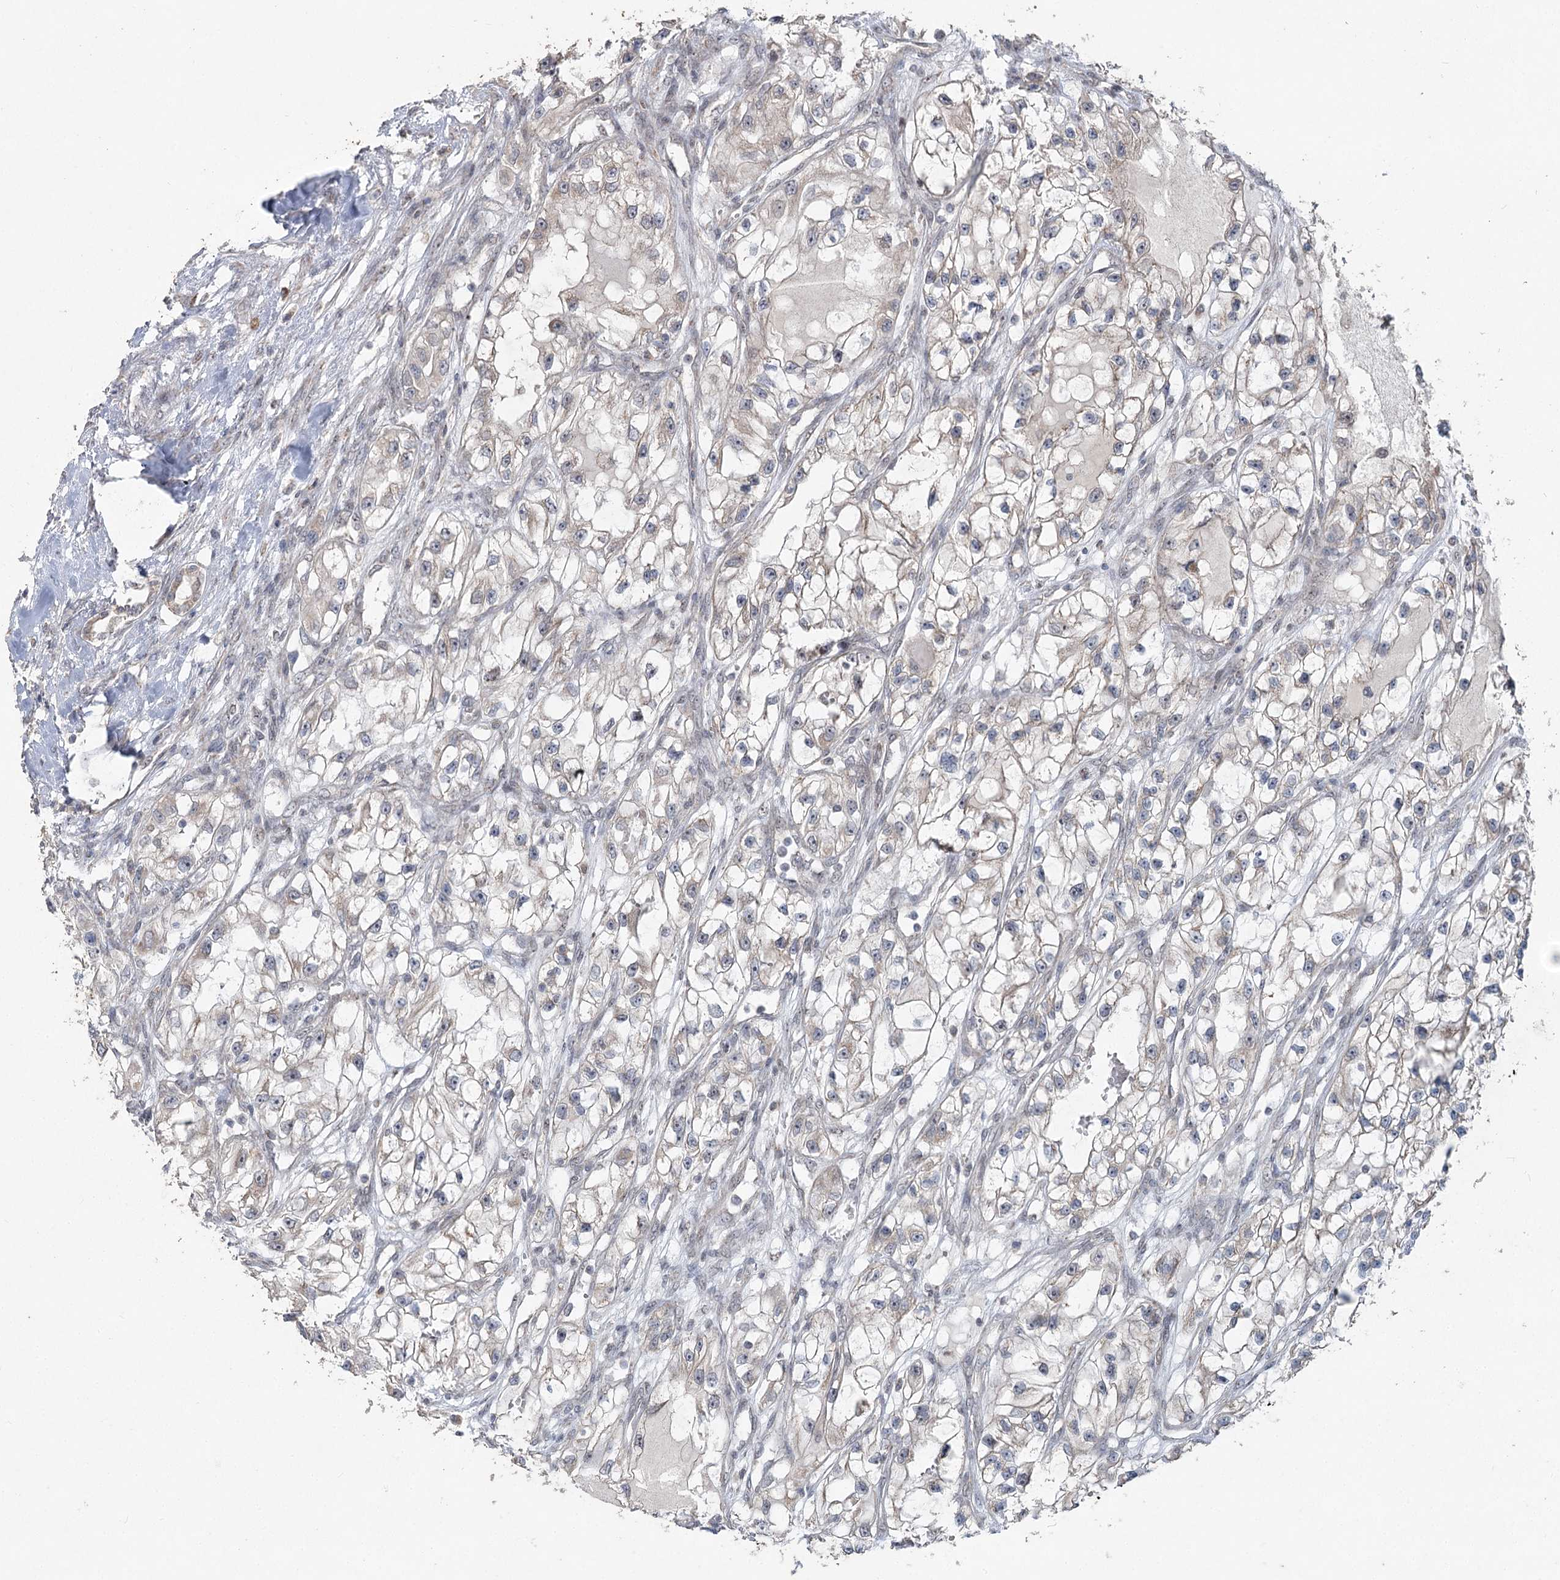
{"staining": {"intensity": "negative", "quantity": "none", "location": "none"}, "tissue": "renal cancer", "cell_type": "Tumor cells", "image_type": "cancer", "snomed": [{"axis": "morphology", "description": "Adenocarcinoma, NOS"}, {"axis": "topography", "description": "Kidney"}], "caption": "Renal cancer (adenocarcinoma) was stained to show a protein in brown. There is no significant expression in tumor cells.", "gene": "RUFY4", "patient": {"sex": "female", "age": 57}}